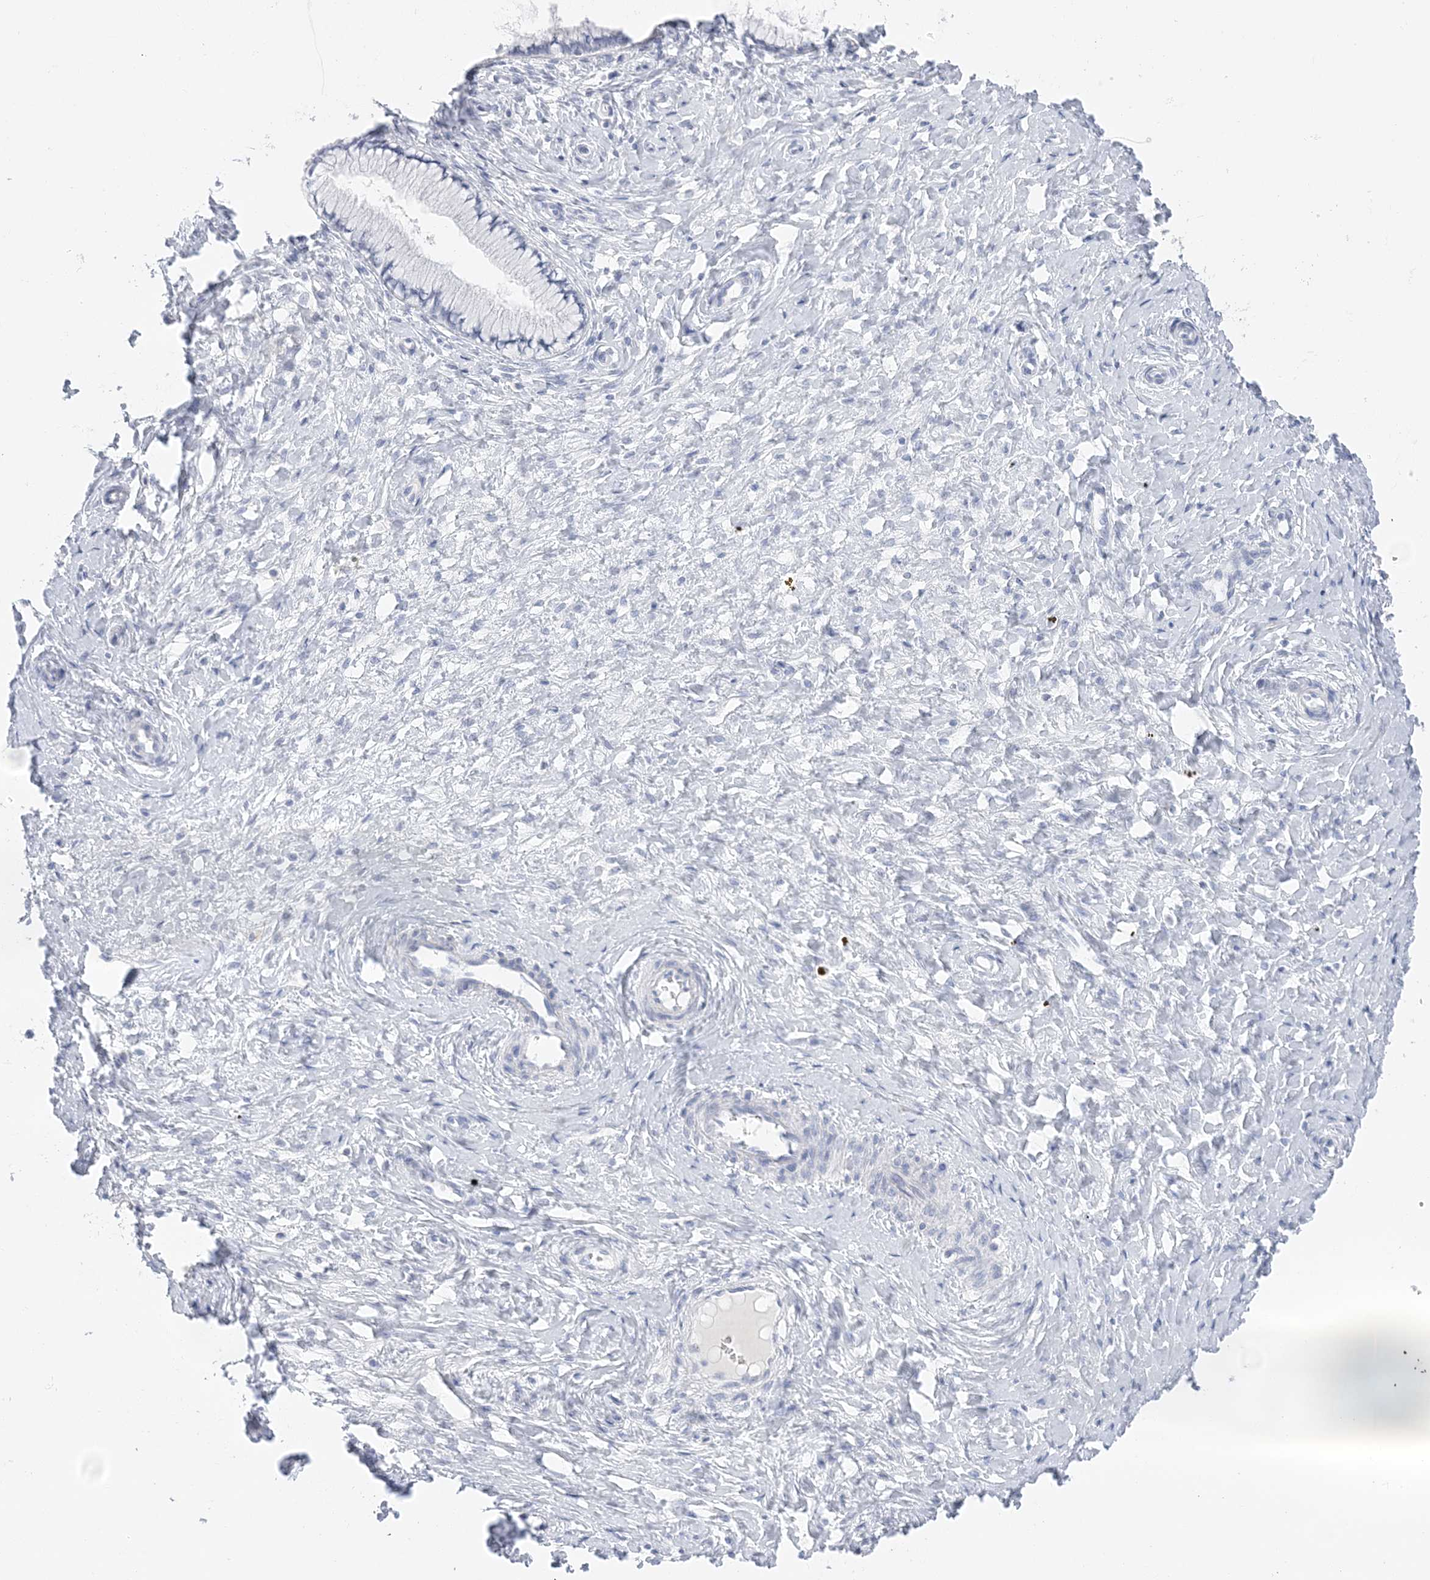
{"staining": {"intensity": "negative", "quantity": "none", "location": "none"}, "tissue": "cervix", "cell_type": "Glandular cells", "image_type": "normal", "snomed": [{"axis": "morphology", "description": "Normal tissue, NOS"}, {"axis": "topography", "description": "Cervix"}], "caption": "High power microscopy photomicrograph of an immunohistochemistry (IHC) image of benign cervix, revealing no significant expression in glandular cells.", "gene": "SH3YL1", "patient": {"sex": "female", "age": 36}}